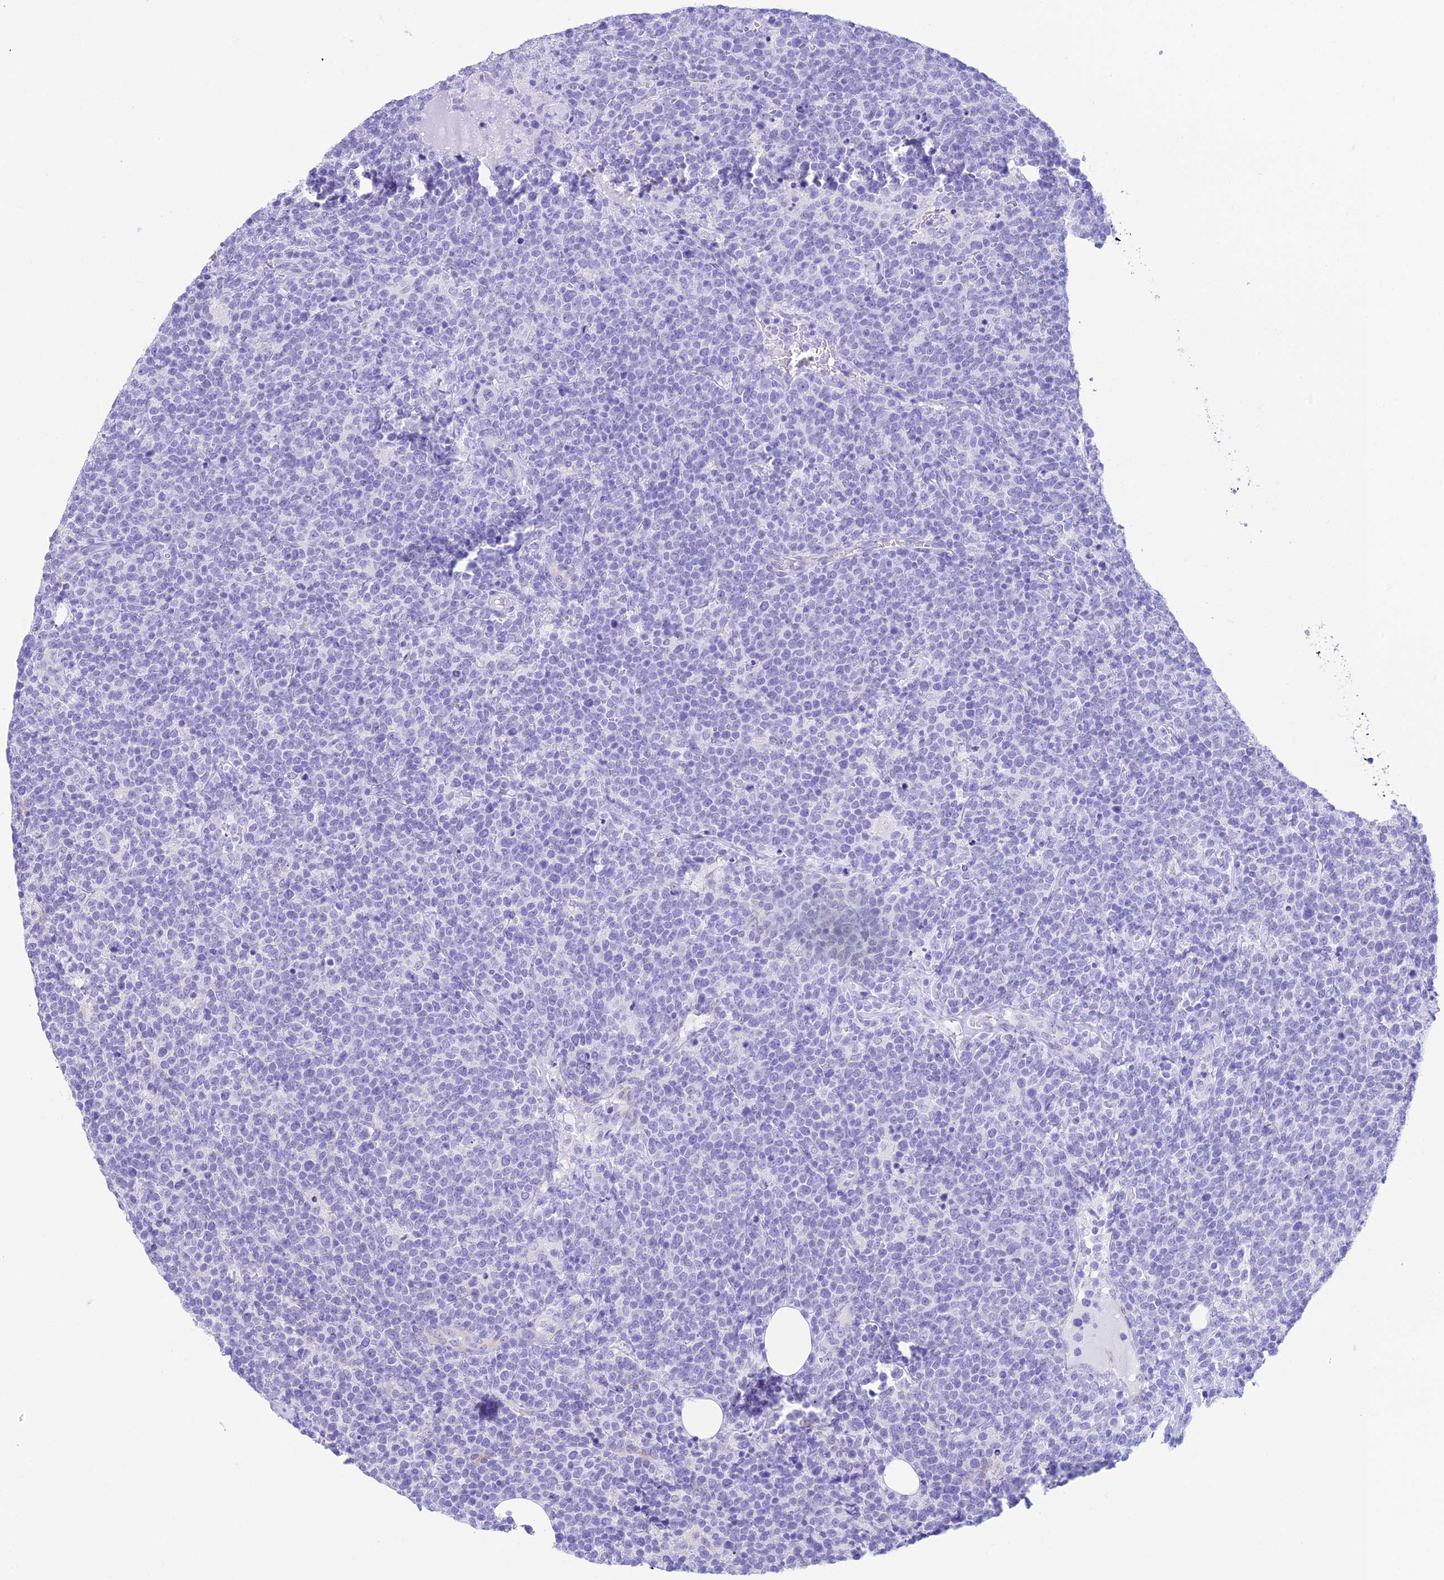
{"staining": {"intensity": "negative", "quantity": "none", "location": "none"}, "tissue": "lymphoma", "cell_type": "Tumor cells", "image_type": "cancer", "snomed": [{"axis": "morphology", "description": "Malignant lymphoma, non-Hodgkin's type, High grade"}, {"axis": "topography", "description": "Lymph node"}], "caption": "DAB immunohistochemical staining of lymphoma exhibits no significant positivity in tumor cells.", "gene": "ST8SIA5", "patient": {"sex": "male", "age": 61}}